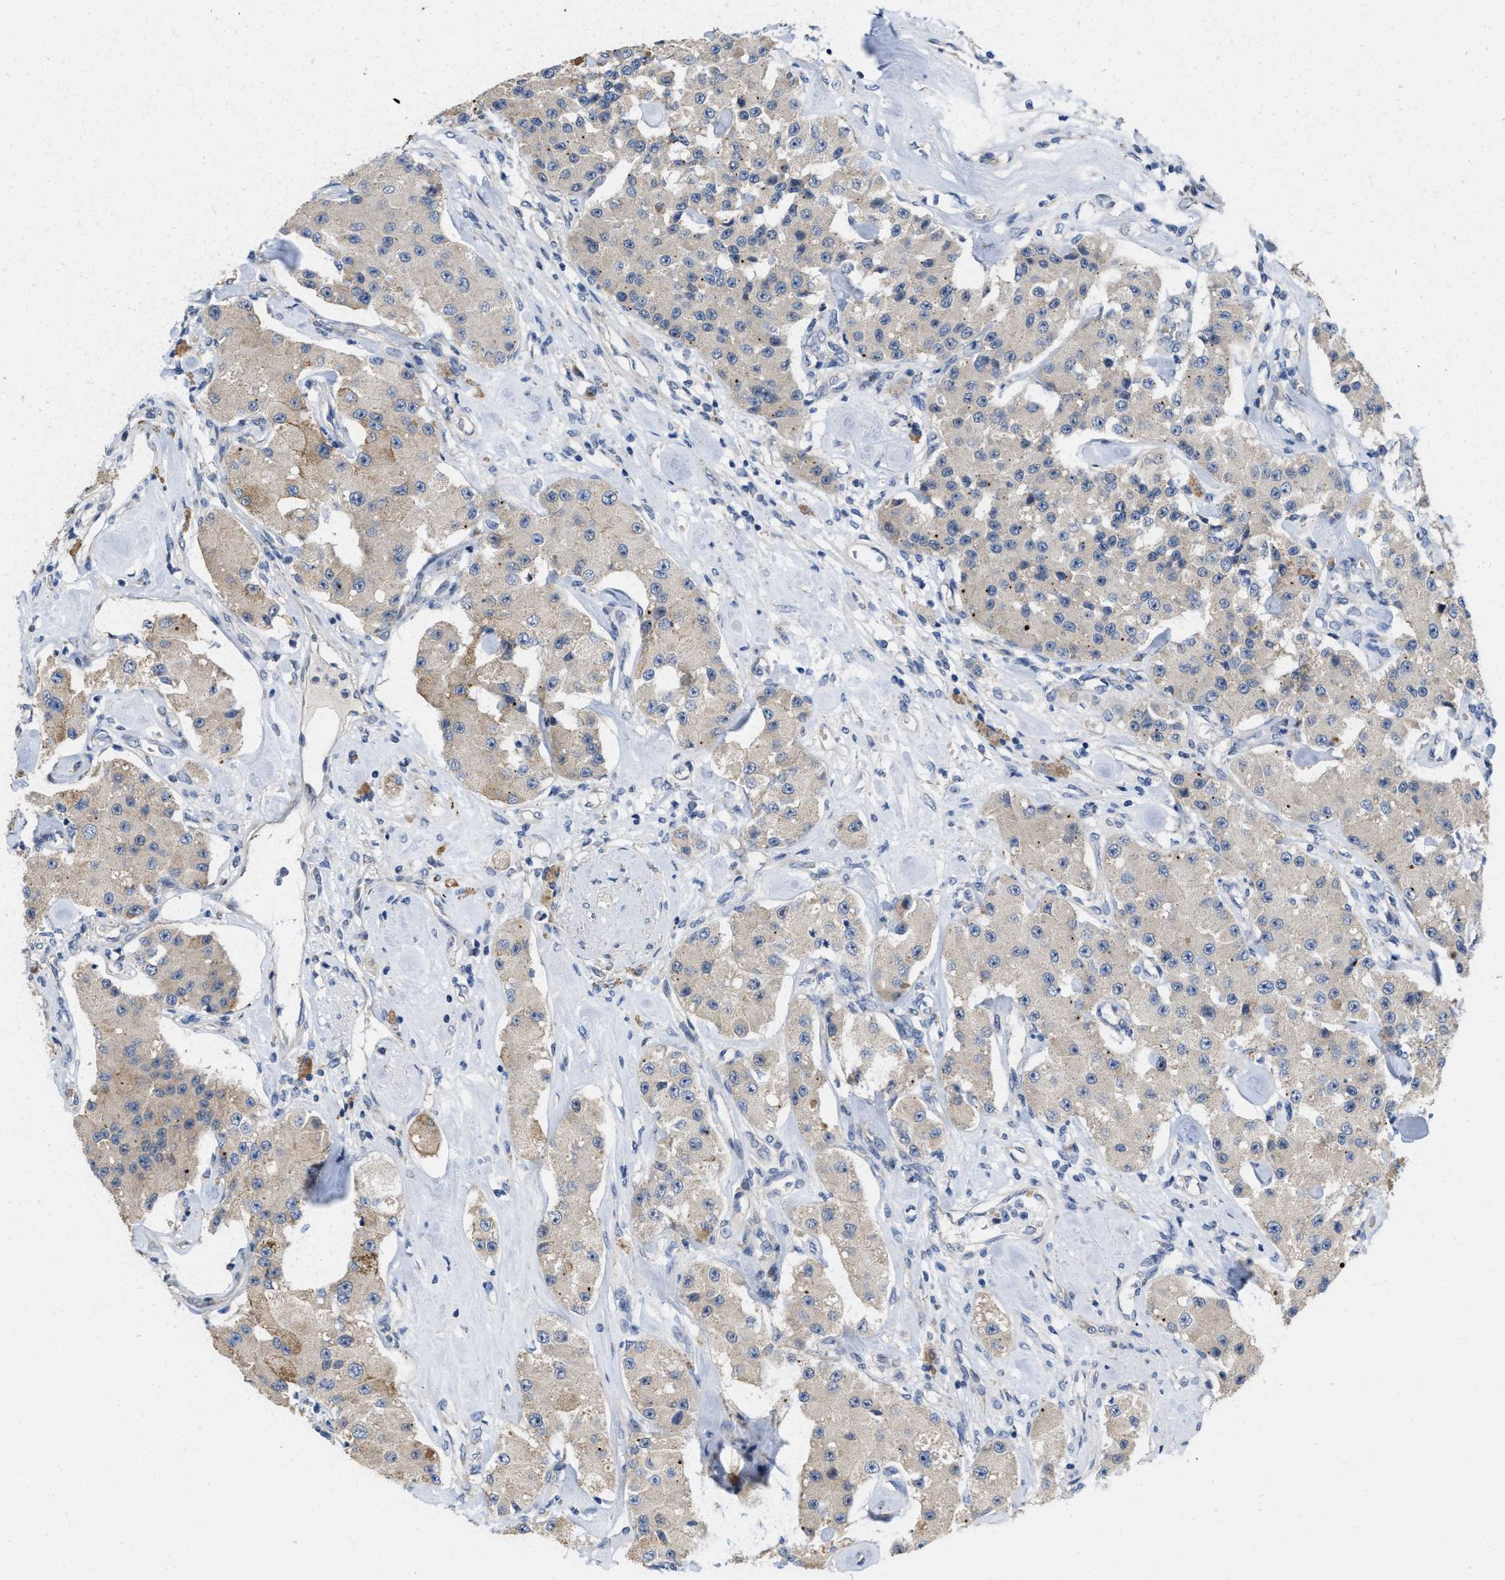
{"staining": {"intensity": "negative", "quantity": "none", "location": "none"}, "tissue": "carcinoid", "cell_type": "Tumor cells", "image_type": "cancer", "snomed": [{"axis": "morphology", "description": "Carcinoid, malignant, NOS"}, {"axis": "topography", "description": "Pancreas"}], "caption": "A photomicrograph of human carcinoid is negative for staining in tumor cells.", "gene": "CDPF1", "patient": {"sex": "male", "age": 41}}